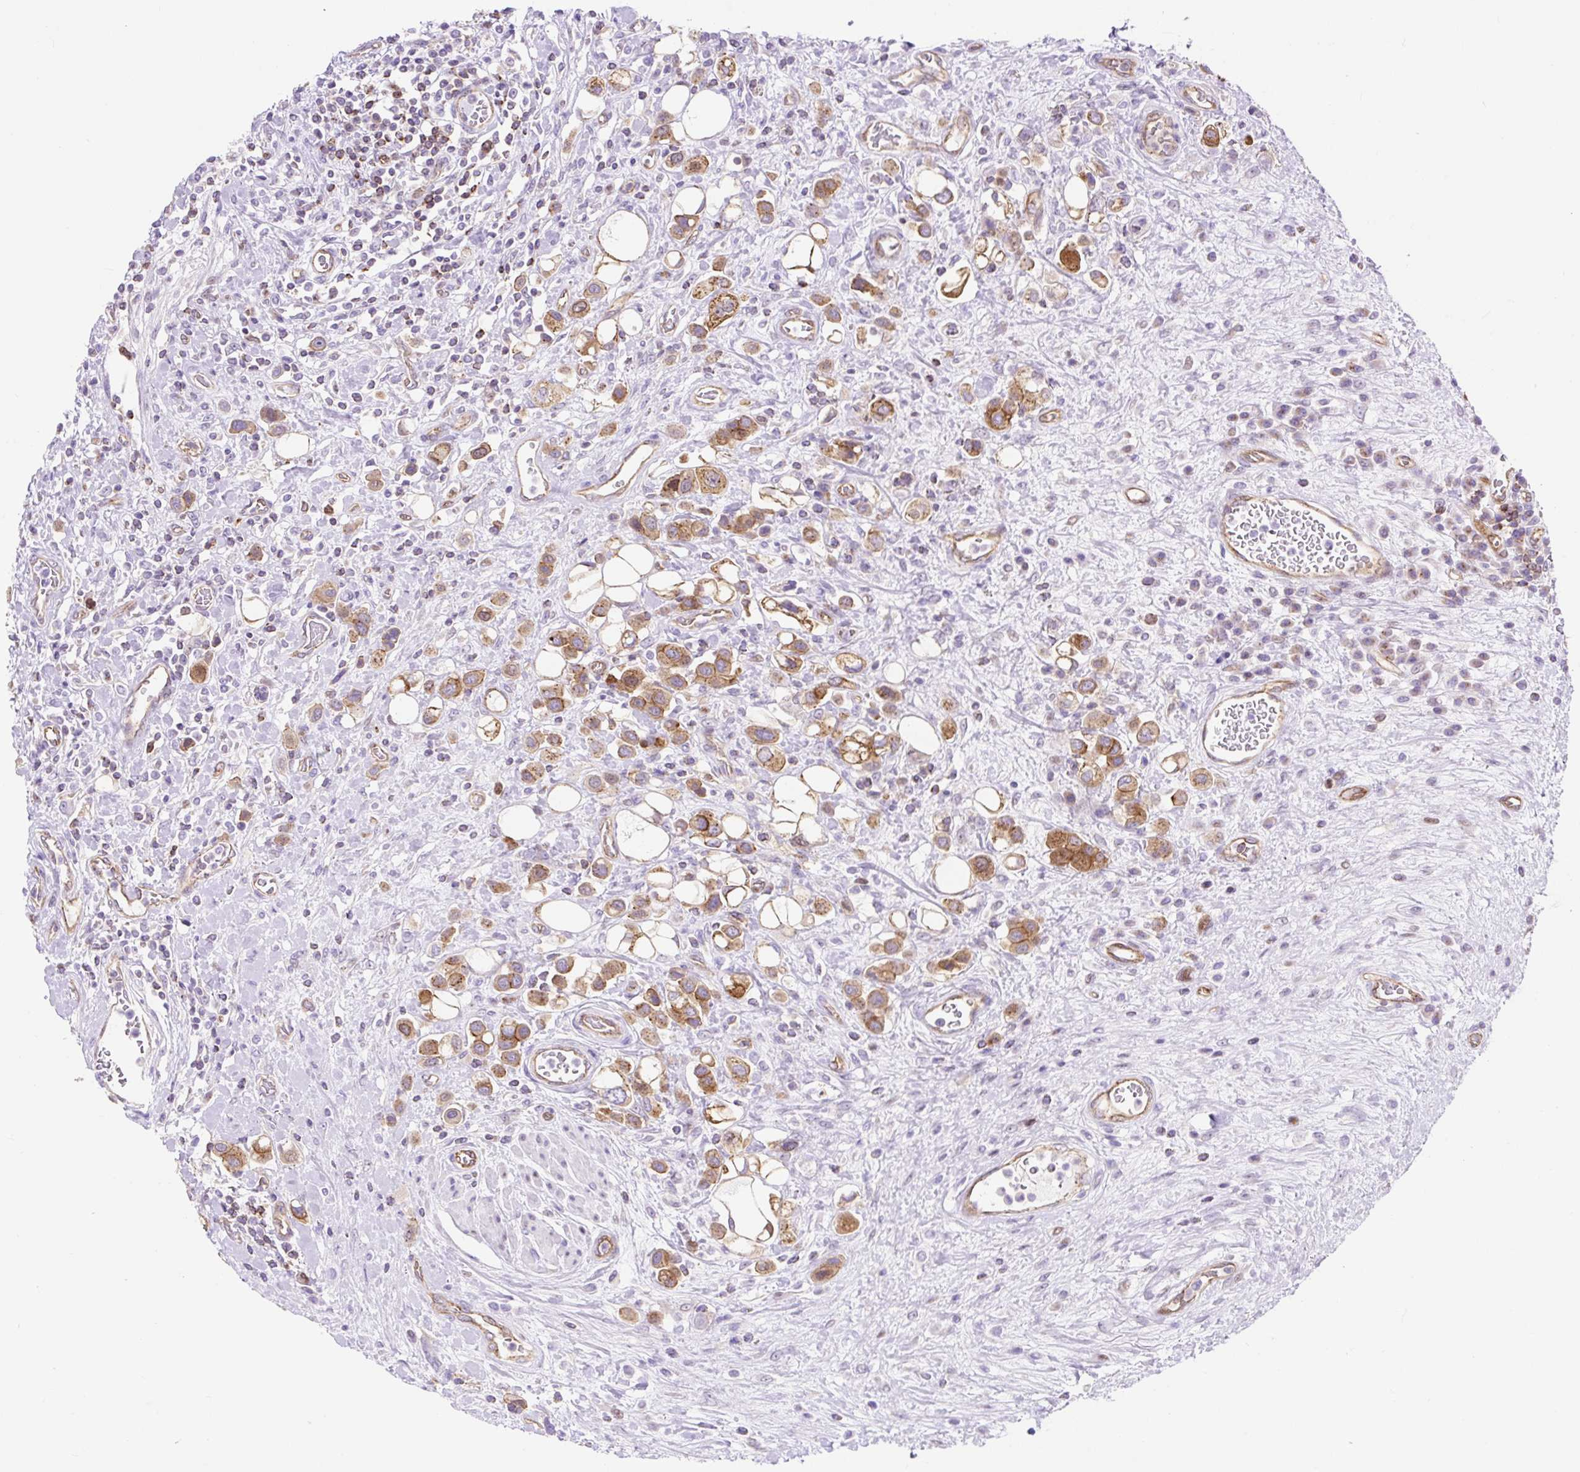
{"staining": {"intensity": "moderate", "quantity": ">75%", "location": "cytoplasmic/membranous"}, "tissue": "urothelial cancer", "cell_type": "Tumor cells", "image_type": "cancer", "snomed": [{"axis": "morphology", "description": "Urothelial carcinoma, High grade"}, {"axis": "topography", "description": "Urinary bladder"}], "caption": "Protein expression analysis of human urothelial cancer reveals moderate cytoplasmic/membranous staining in approximately >75% of tumor cells.", "gene": "HIP1R", "patient": {"sex": "male", "age": 50}}